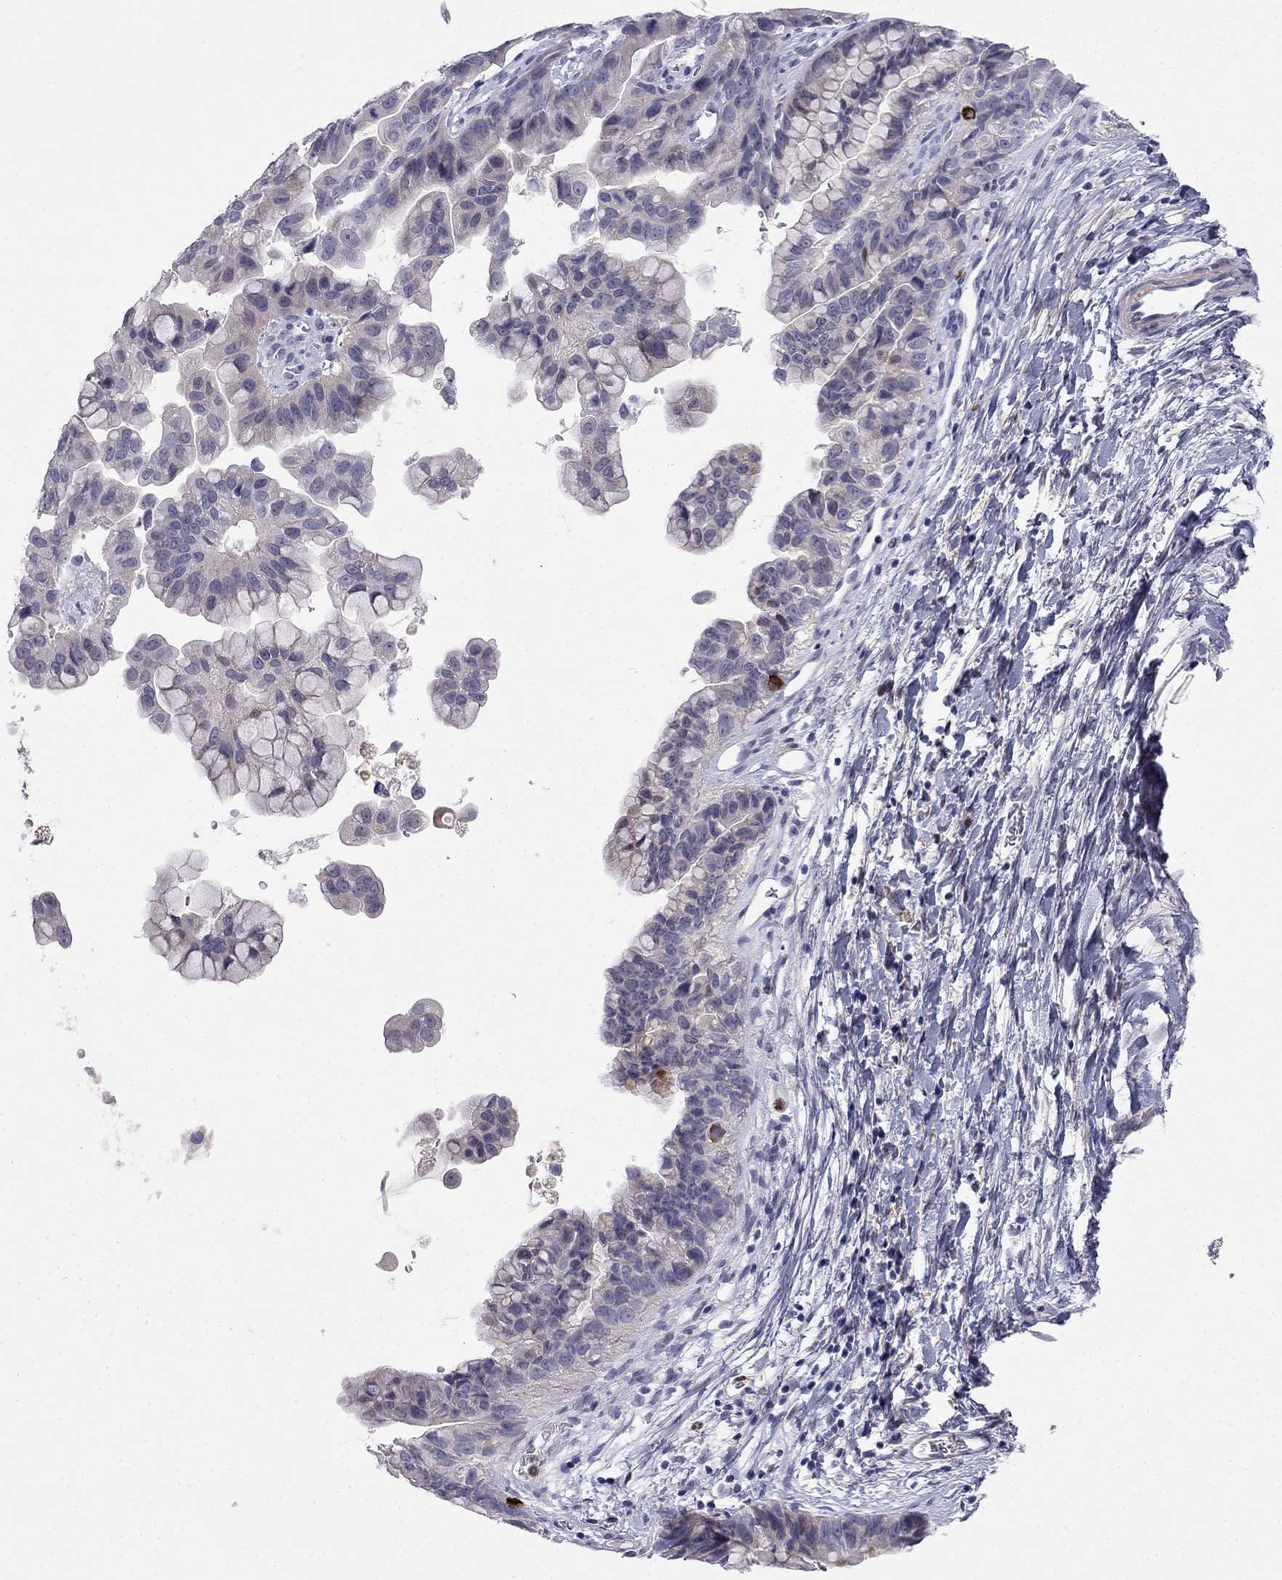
{"staining": {"intensity": "negative", "quantity": "none", "location": "none"}, "tissue": "ovarian cancer", "cell_type": "Tumor cells", "image_type": "cancer", "snomed": [{"axis": "morphology", "description": "Cystadenocarcinoma, mucinous, NOS"}, {"axis": "topography", "description": "Ovary"}], "caption": "Immunohistochemistry image of neoplastic tissue: human mucinous cystadenocarcinoma (ovarian) stained with DAB exhibits no significant protein positivity in tumor cells.", "gene": "C16orf89", "patient": {"sex": "female", "age": 76}}